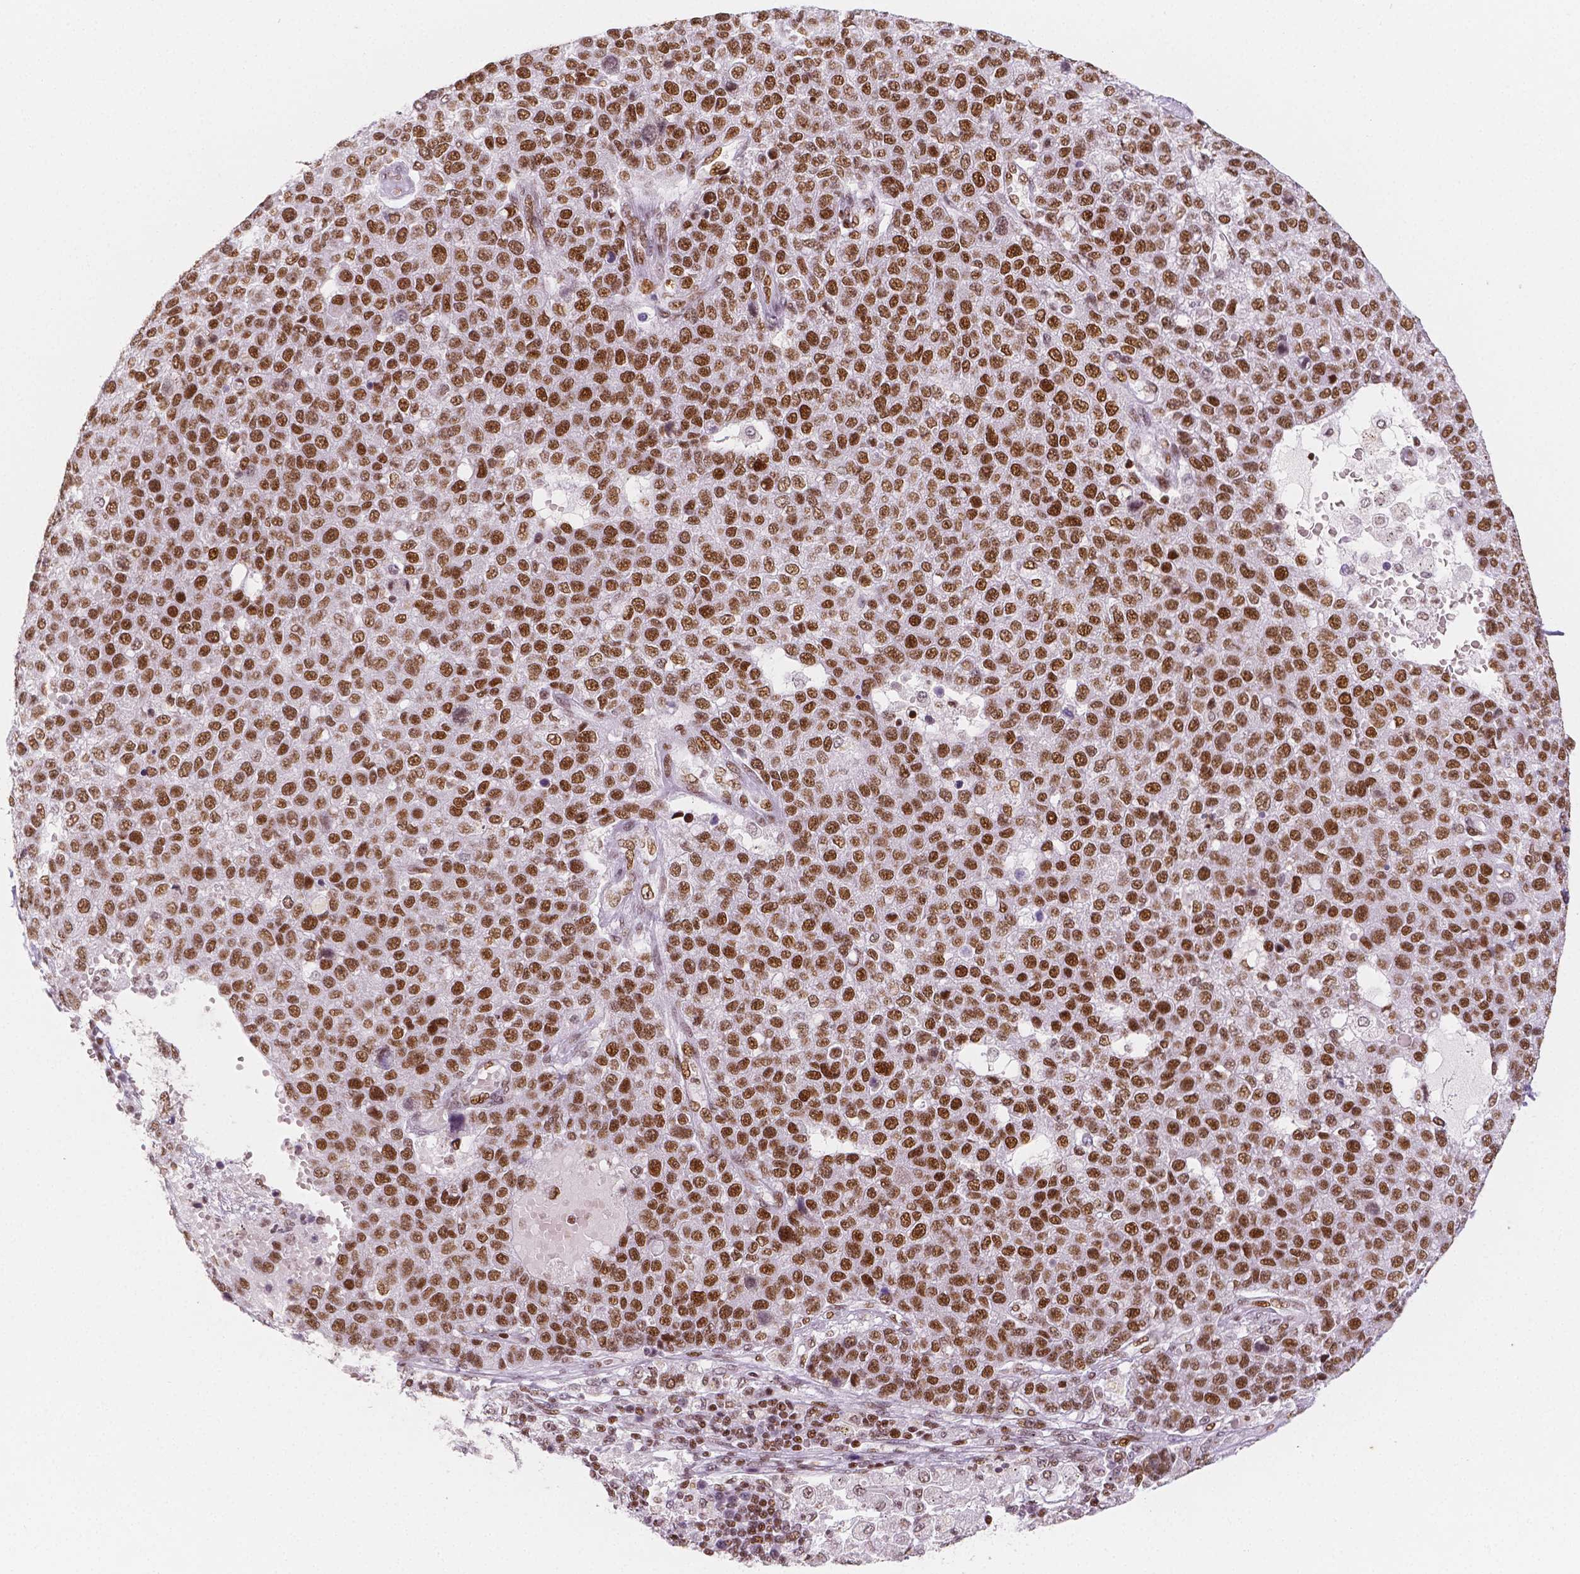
{"staining": {"intensity": "strong", "quantity": ">75%", "location": "nuclear"}, "tissue": "pancreatic cancer", "cell_type": "Tumor cells", "image_type": "cancer", "snomed": [{"axis": "morphology", "description": "Adenocarcinoma, NOS"}, {"axis": "topography", "description": "Pancreas"}], "caption": "Tumor cells demonstrate high levels of strong nuclear staining in about >75% of cells in human adenocarcinoma (pancreatic).", "gene": "HDAC1", "patient": {"sex": "female", "age": 61}}